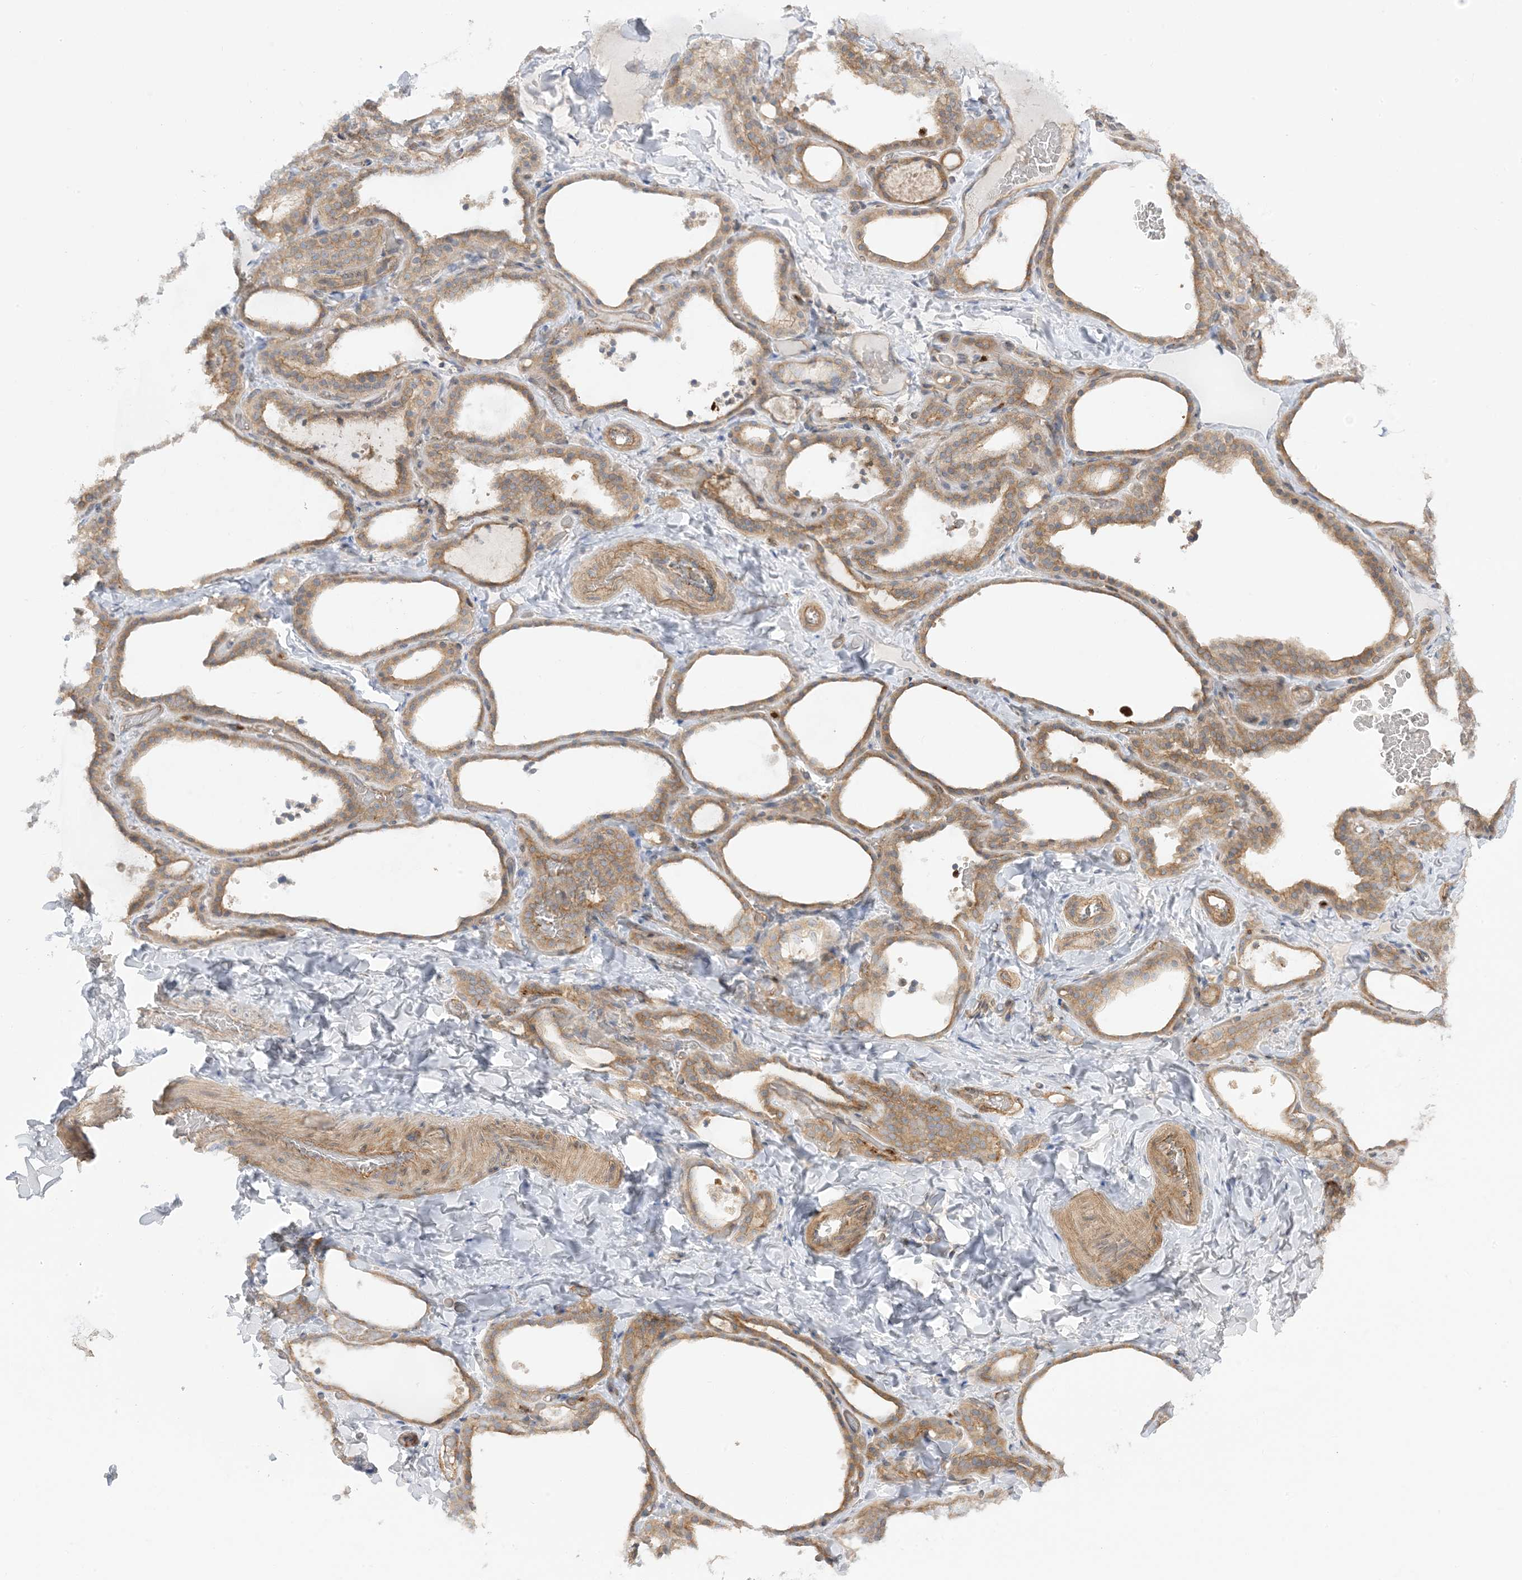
{"staining": {"intensity": "moderate", "quantity": ">75%", "location": "cytoplasmic/membranous"}, "tissue": "thyroid gland", "cell_type": "Glandular cells", "image_type": "normal", "snomed": [{"axis": "morphology", "description": "Normal tissue, NOS"}, {"axis": "topography", "description": "Thyroid gland"}], "caption": "Immunohistochemistry (IHC) photomicrograph of unremarkable thyroid gland: thyroid gland stained using IHC exhibits medium levels of moderate protein expression localized specifically in the cytoplasmic/membranous of glandular cells, appearing as a cytoplasmic/membranous brown color.", "gene": "ICMT", "patient": {"sex": "female", "age": 22}}